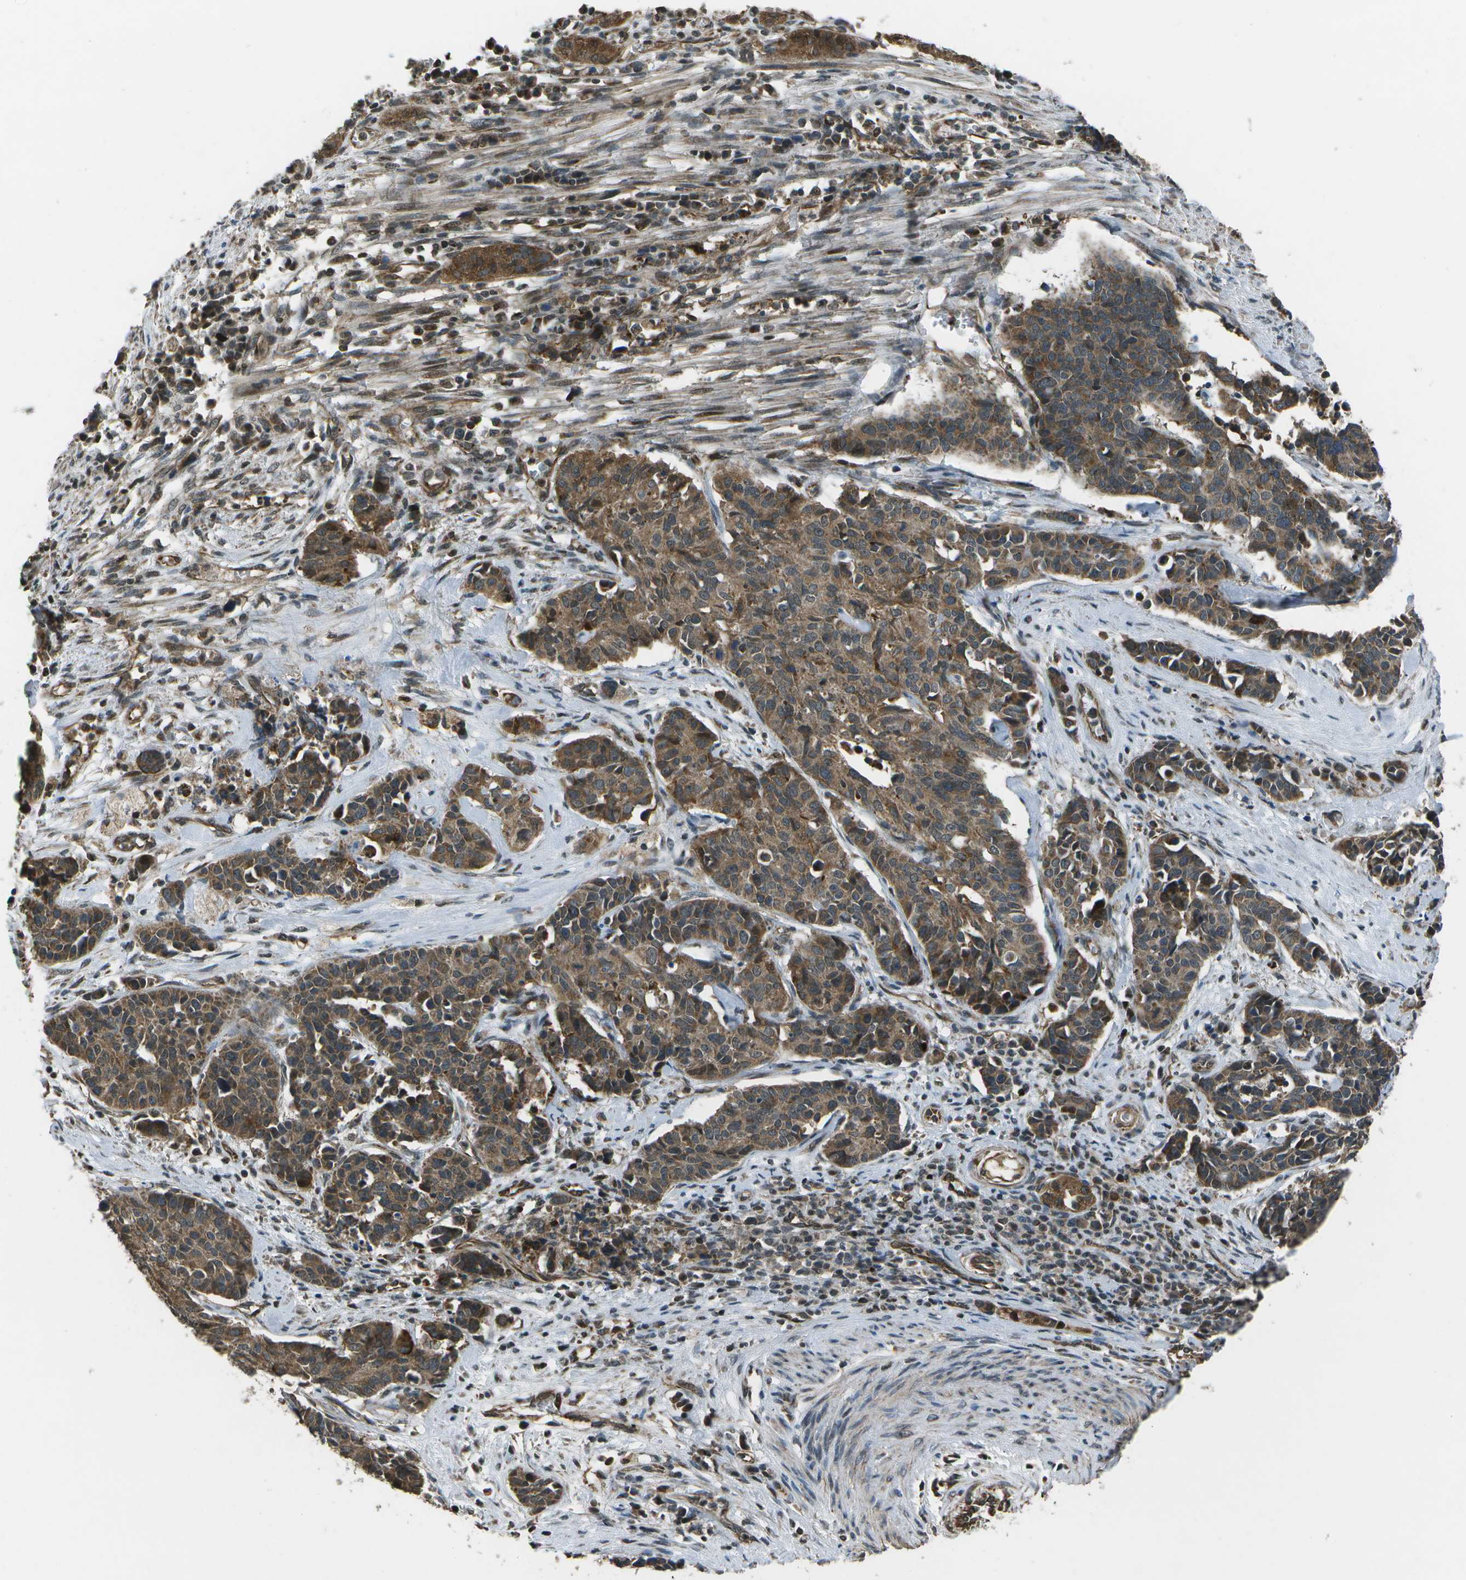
{"staining": {"intensity": "moderate", "quantity": ">75%", "location": "cytoplasmic/membranous"}, "tissue": "cervical cancer", "cell_type": "Tumor cells", "image_type": "cancer", "snomed": [{"axis": "morphology", "description": "Squamous cell carcinoma, NOS"}, {"axis": "topography", "description": "Cervix"}], "caption": "An immunohistochemistry (IHC) photomicrograph of neoplastic tissue is shown. Protein staining in brown shows moderate cytoplasmic/membranous positivity in squamous cell carcinoma (cervical) within tumor cells.", "gene": "EIF2AK1", "patient": {"sex": "female", "age": 35}}